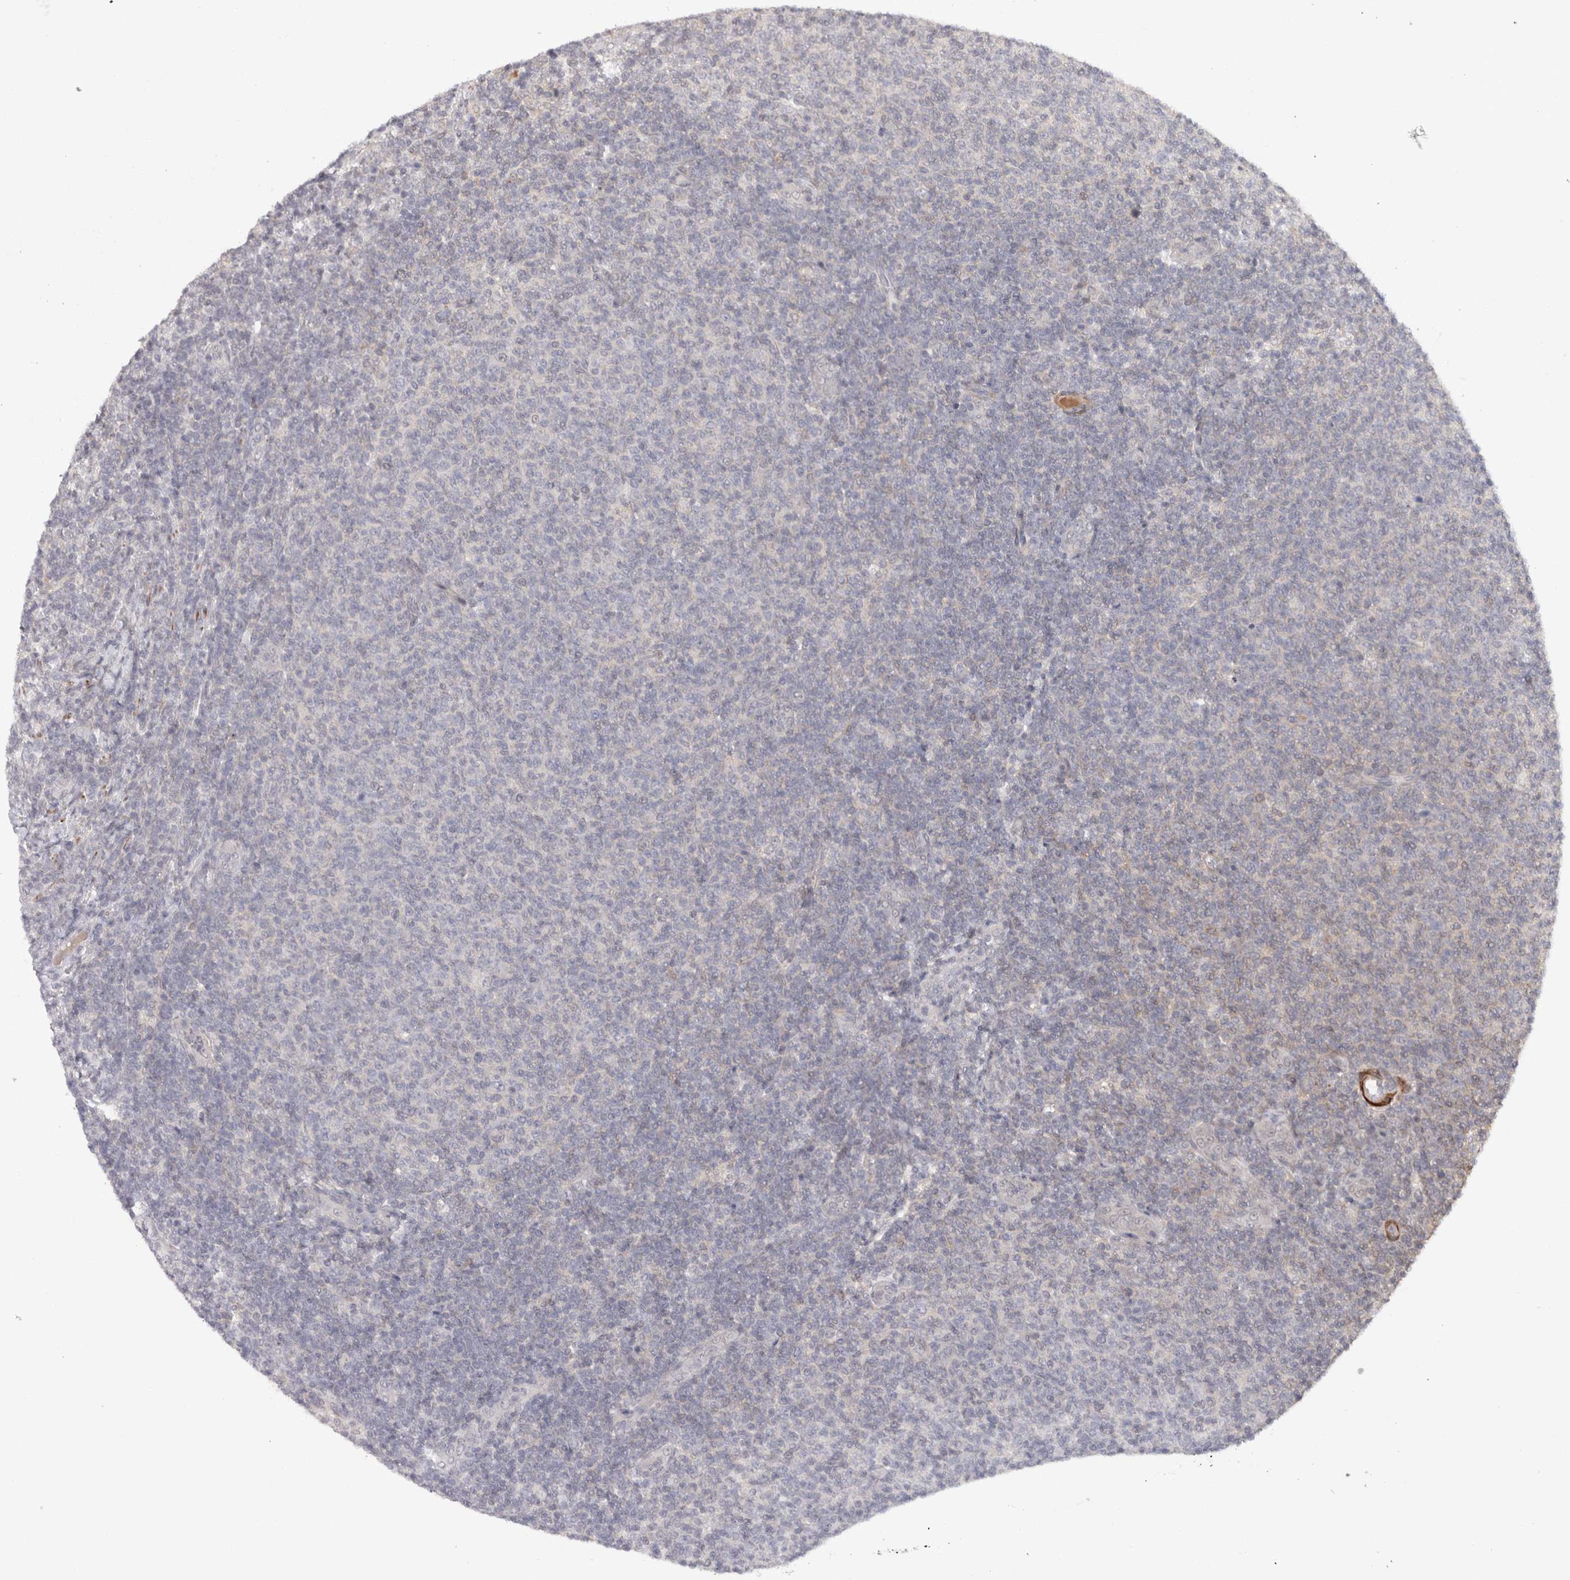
{"staining": {"intensity": "negative", "quantity": "none", "location": "none"}, "tissue": "lymphoma", "cell_type": "Tumor cells", "image_type": "cancer", "snomed": [{"axis": "morphology", "description": "Malignant lymphoma, non-Hodgkin's type, Low grade"}, {"axis": "topography", "description": "Lymph node"}], "caption": "Immunohistochemistry of low-grade malignant lymphoma, non-Hodgkin's type displays no expression in tumor cells.", "gene": "ZNF318", "patient": {"sex": "male", "age": 66}}